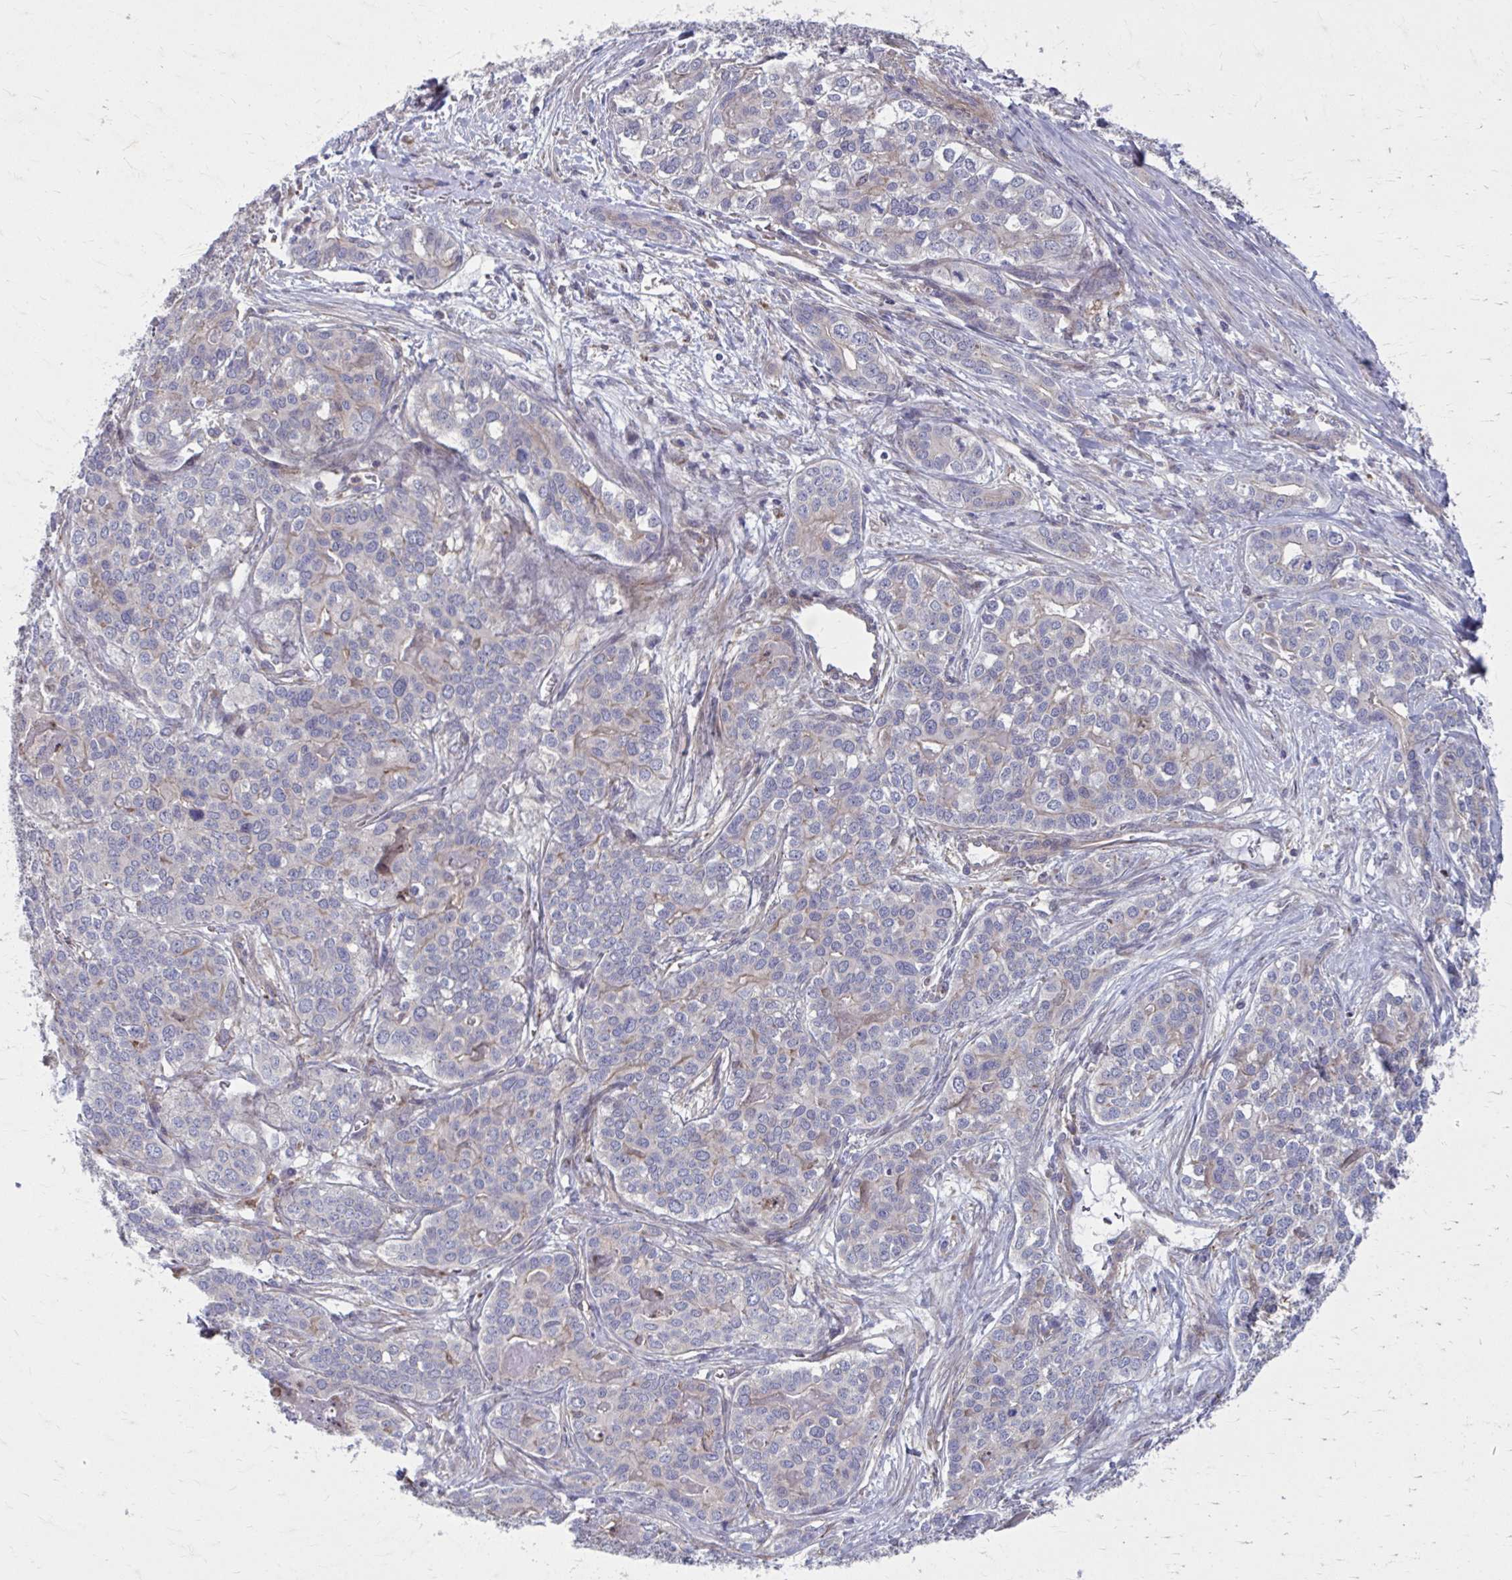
{"staining": {"intensity": "negative", "quantity": "none", "location": "none"}, "tissue": "liver cancer", "cell_type": "Tumor cells", "image_type": "cancer", "snomed": [{"axis": "morphology", "description": "Cholangiocarcinoma"}, {"axis": "topography", "description": "Liver"}], "caption": "A high-resolution histopathology image shows immunohistochemistry staining of liver cholangiocarcinoma, which exhibits no significant expression in tumor cells.", "gene": "MMP14", "patient": {"sex": "male", "age": 56}}